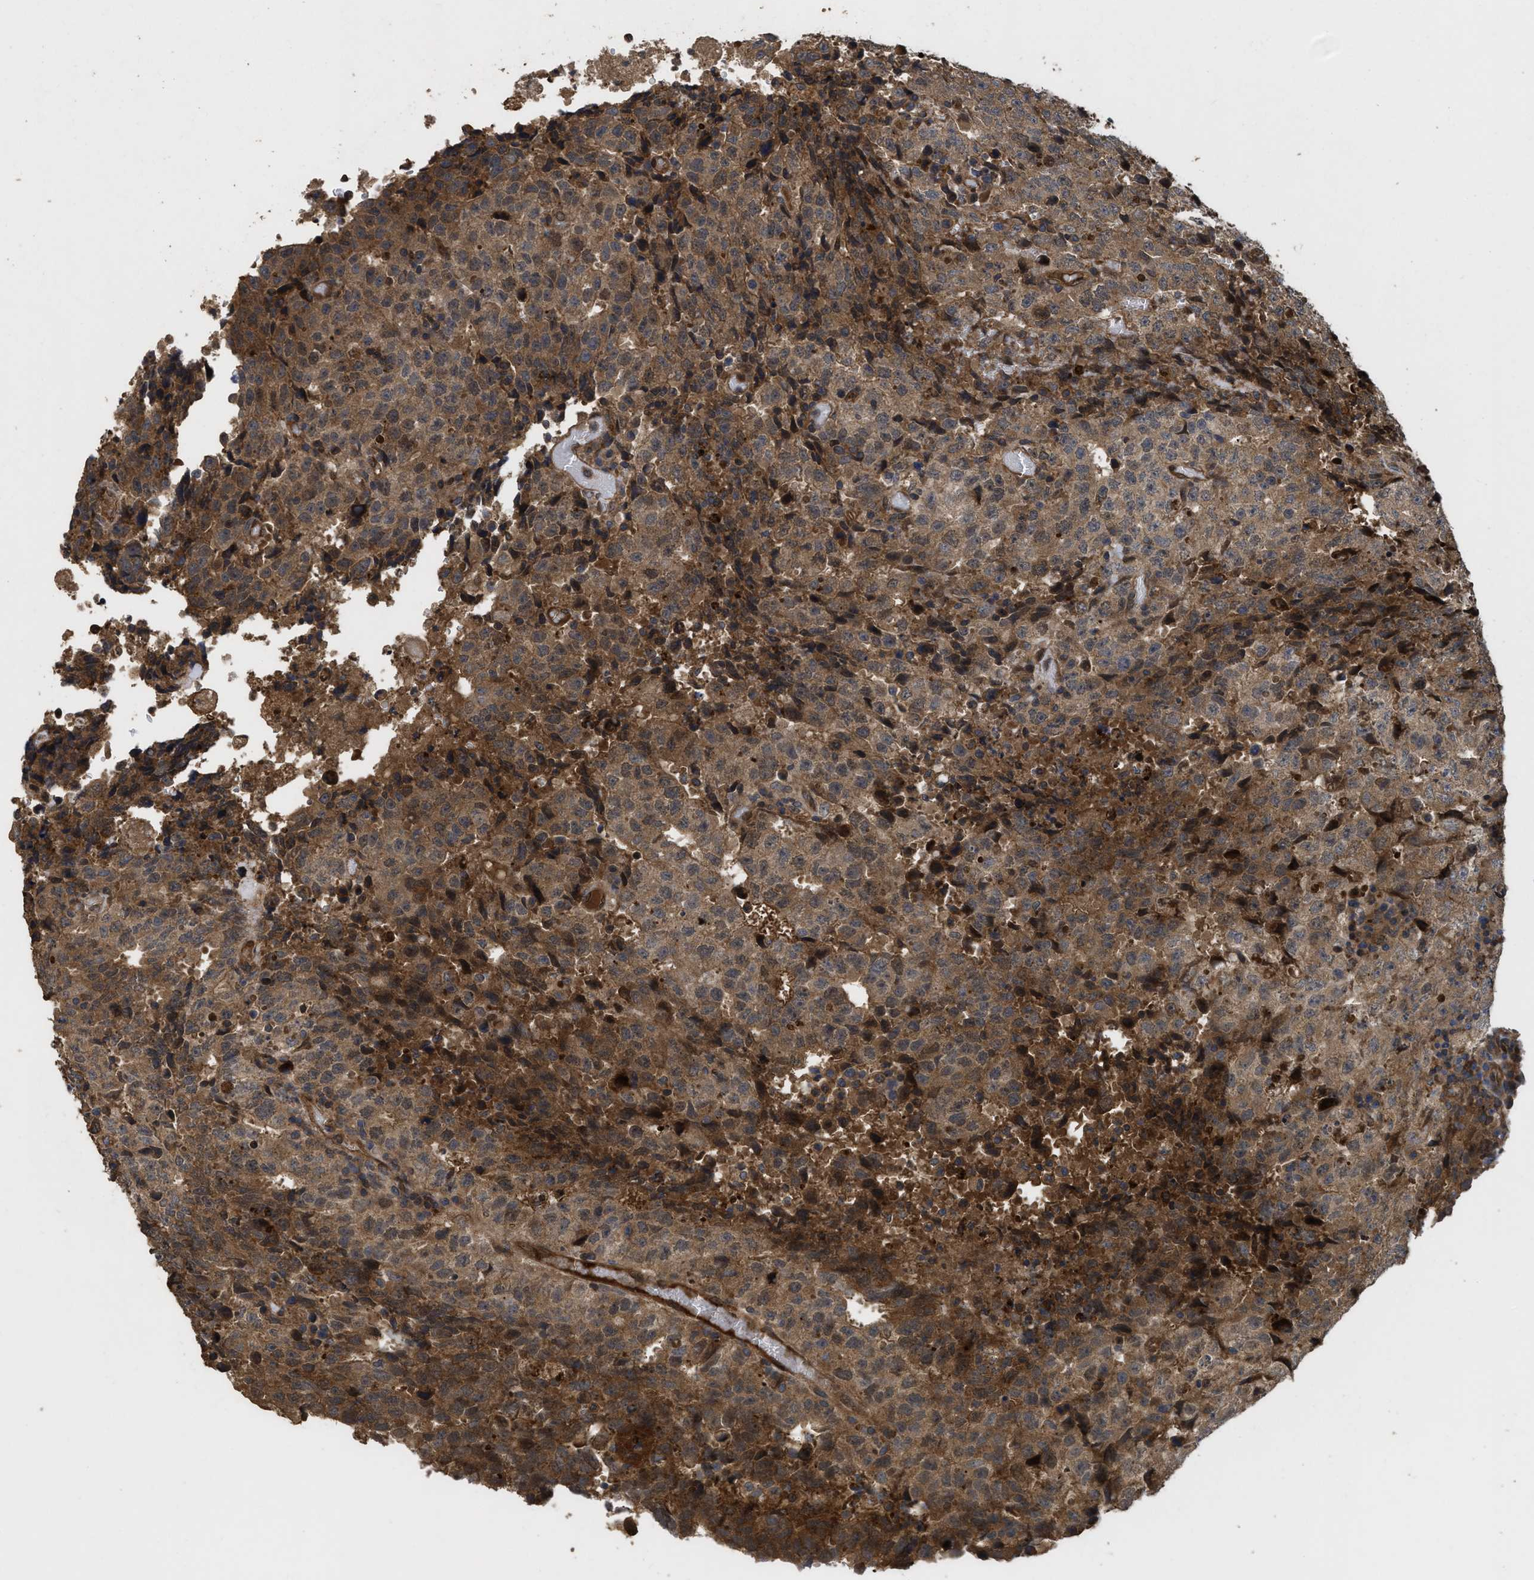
{"staining": {"intensity": "moderate", "quantity": ">75%", "location": "cytoplasmic/membranous"}, "tissue": "testis cancer", "cell_type": "Tumor cells", "image_type": "cancer", "snomed": [{"axis": "morphology", "description": "Necrosis, NOS"}, {"axis": "morphology", "description": "Carcinoma, Embryonal, NOS"}, {"axis": "topography", "description": "Testis"}], "caption": "Tumor cells show moderate cytoplasmic/membranous staining in approximately >75% of cells in testis cancer (embryonal carcinoma).", "gene": "CBR3", "patient": {"sex": "male", "age": 19}}